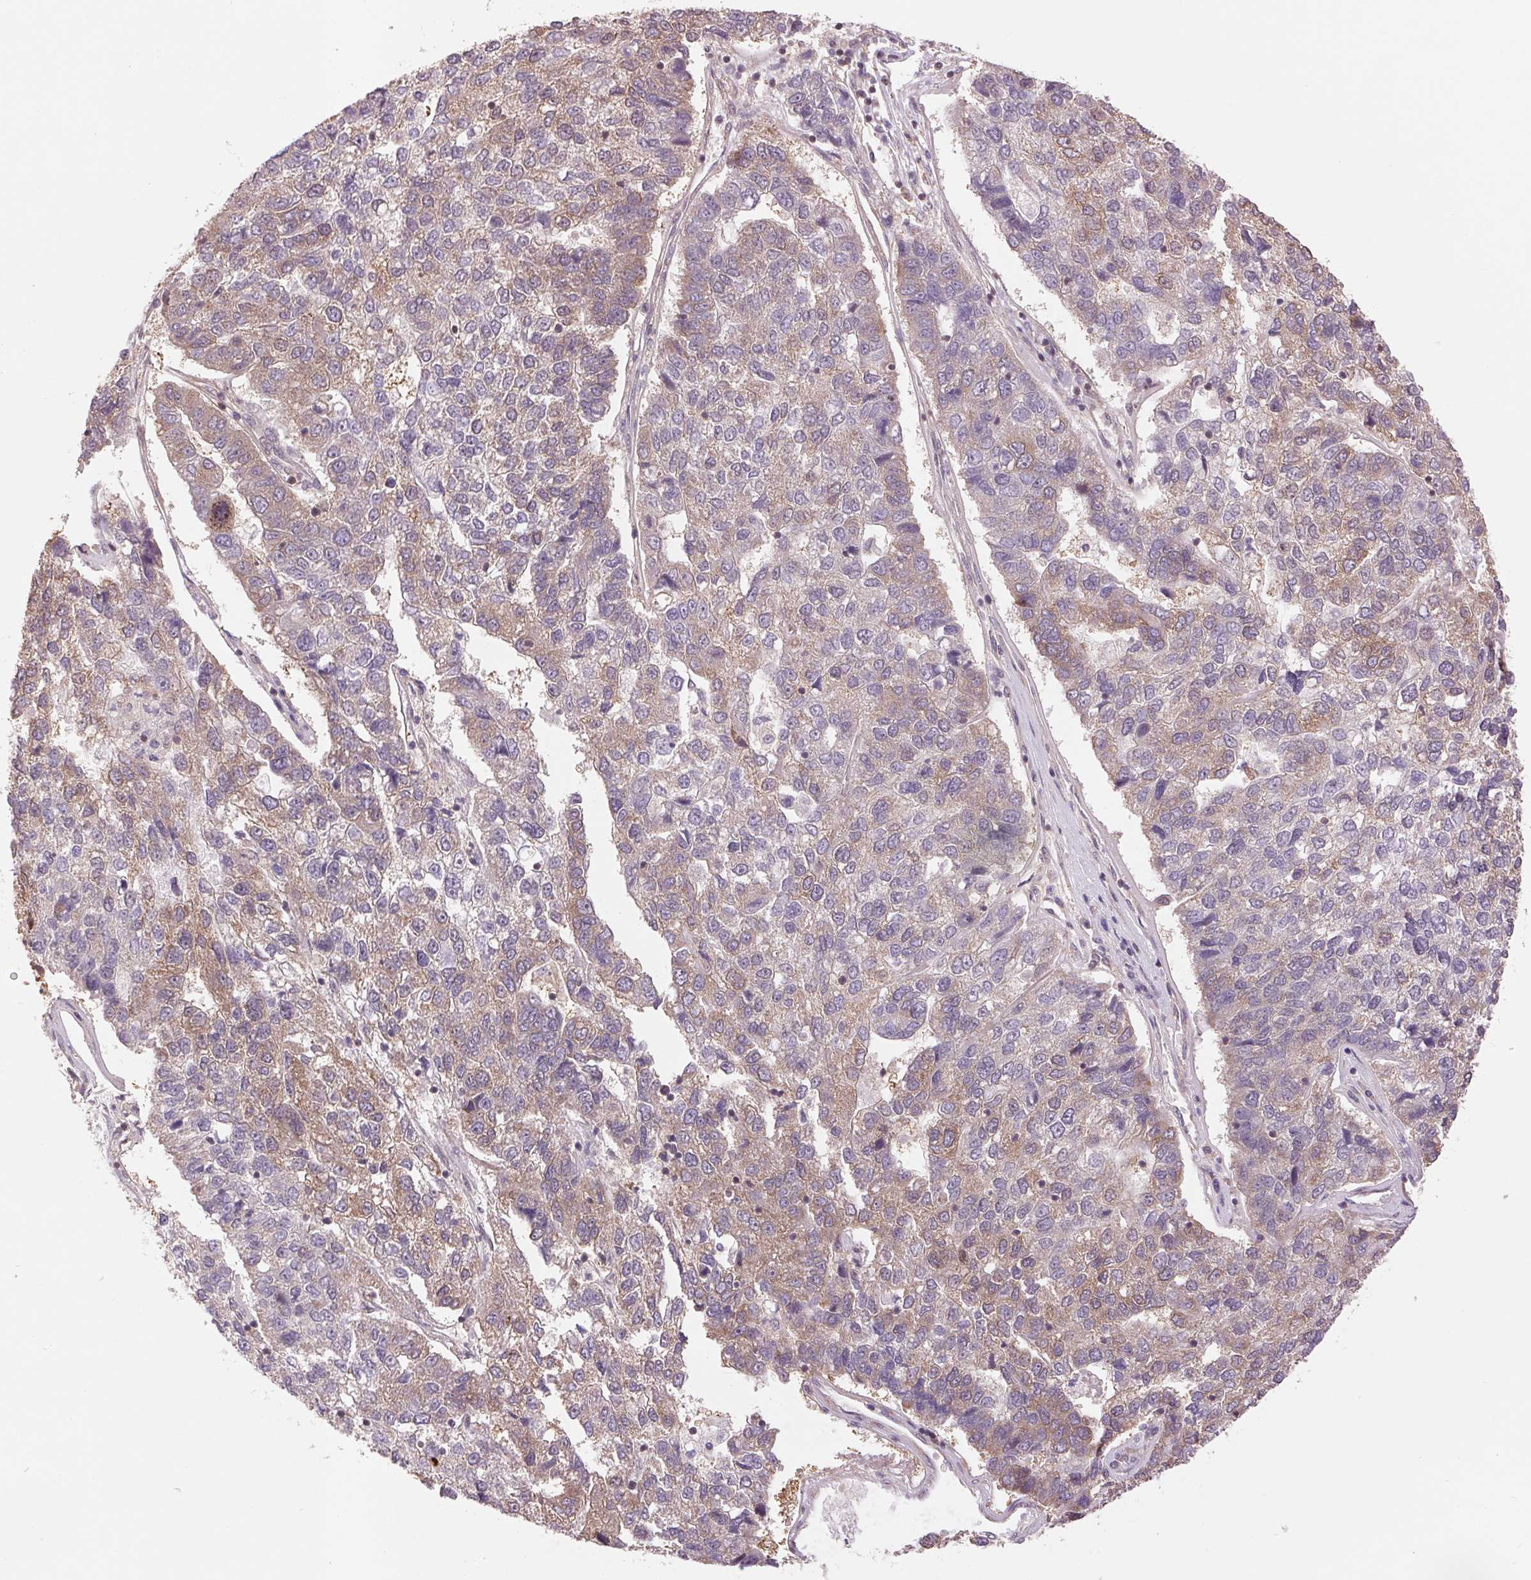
{"staining": {"intensity": "weak", "quantity": "<25%", "location": "cytoplasmic/membranous"}, "tissue": "pancreatic cancer", "cell_type": "Tumor cells", "image_type": "cancer", "snomed": [{"axis": "morphology", "description": "Adenocarcinoma, NOS"}, {"axis": "topography", "description": "Pancreas"}], "caption": "This micrograph is of pancreatic cancer (adenocarcinoma) stained with immunohistochemistry to label a protein in brown with the nuclei are counter-stained blue. There is no staining in tumor cells. (Stains: DAB (3,3'-diaminobenzidine) IHC with hematoxylin counter stain, Microscopy: brightfield microscopy at high magnification).", "gene": "BTF3L4", "patient": {"sex": "female", "age": 61}}